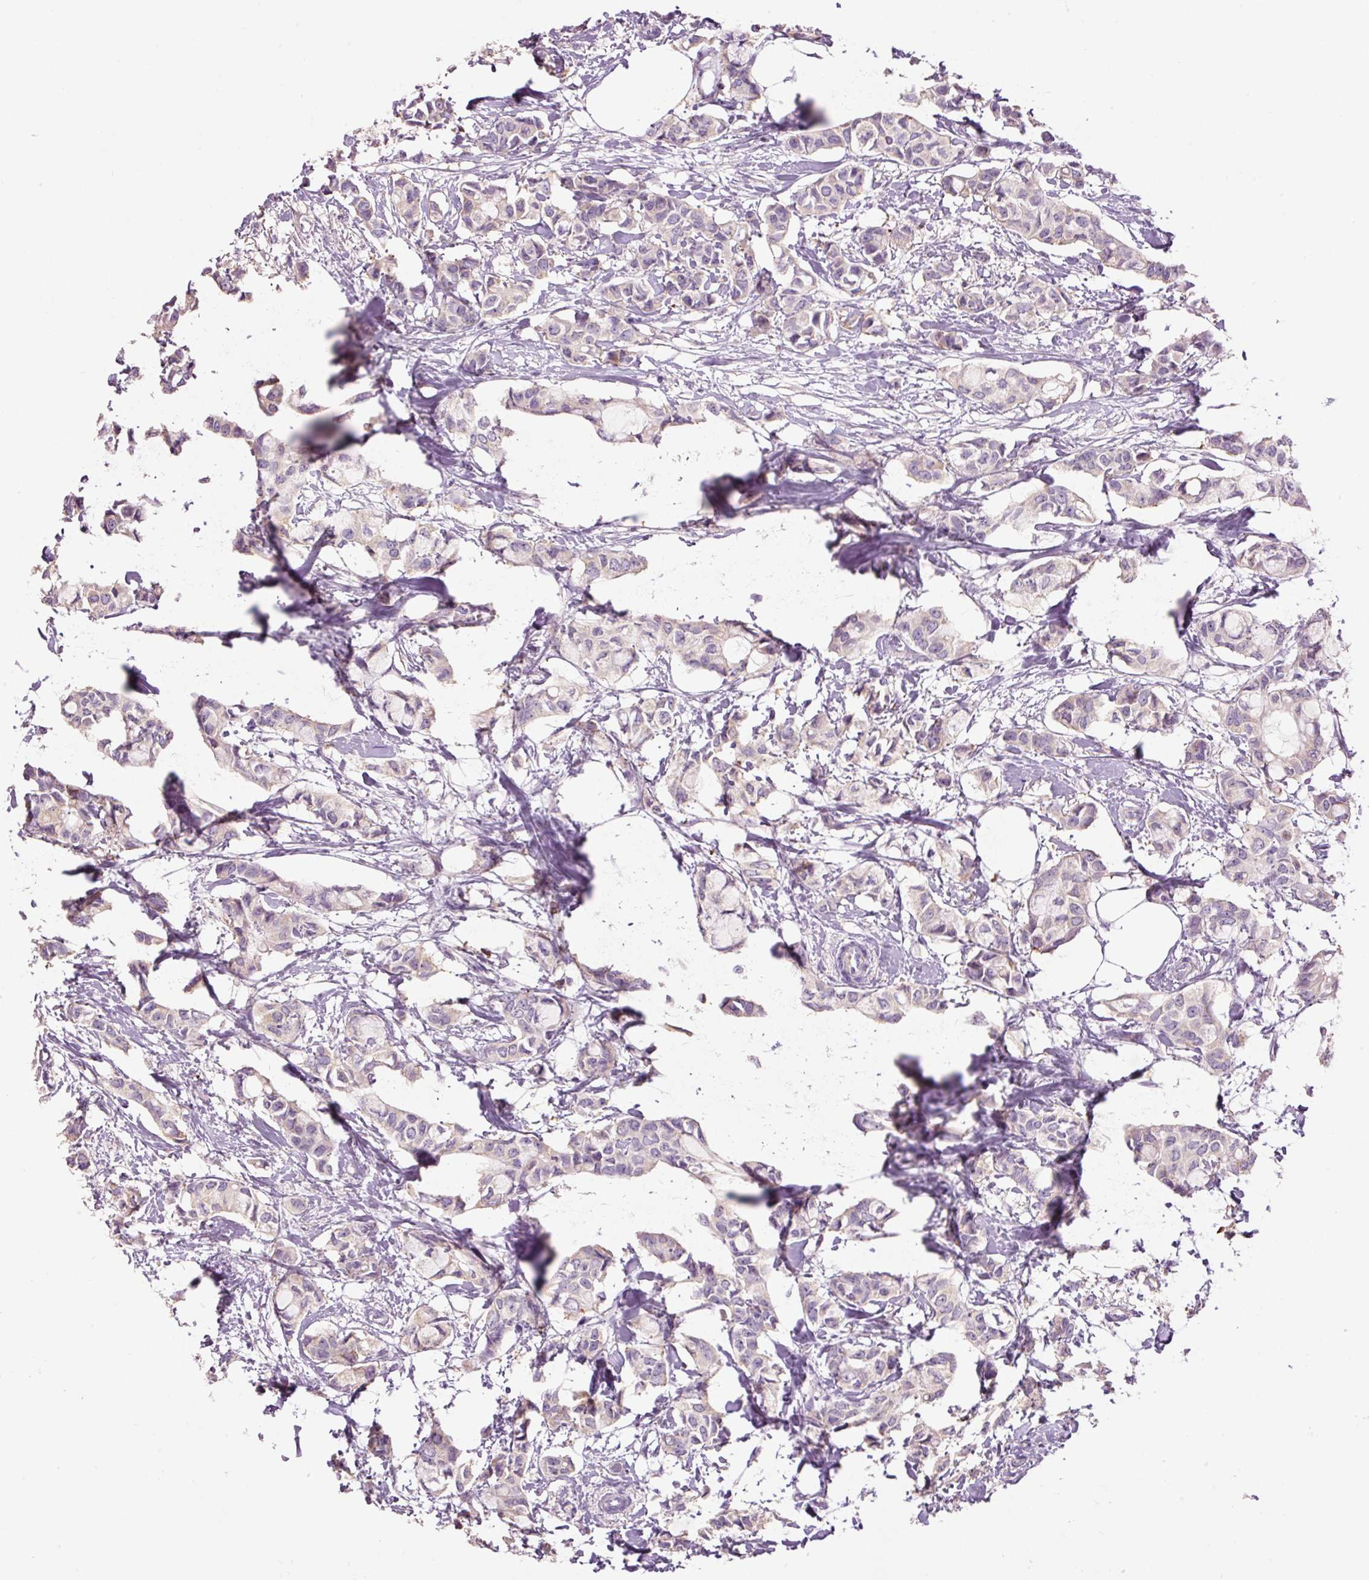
{"staining": {"intensity": "negative", "quantity": "none", "location": "none"}, "tissue": "breast cancer", "cell_type": "Tumor cells", "image_type": "cancer", "snomed": [{"axis": "morphology", "description": "Duct carcinoma"}, {"axis": "topography", "description": "Breast"}], "caption": "Micrograph shows no significant protein expression in tumor cells of infiltrating ductal carcinoma (breast).", "gene": "HAX1", "patient": {"sex": "female", "age": 73}}